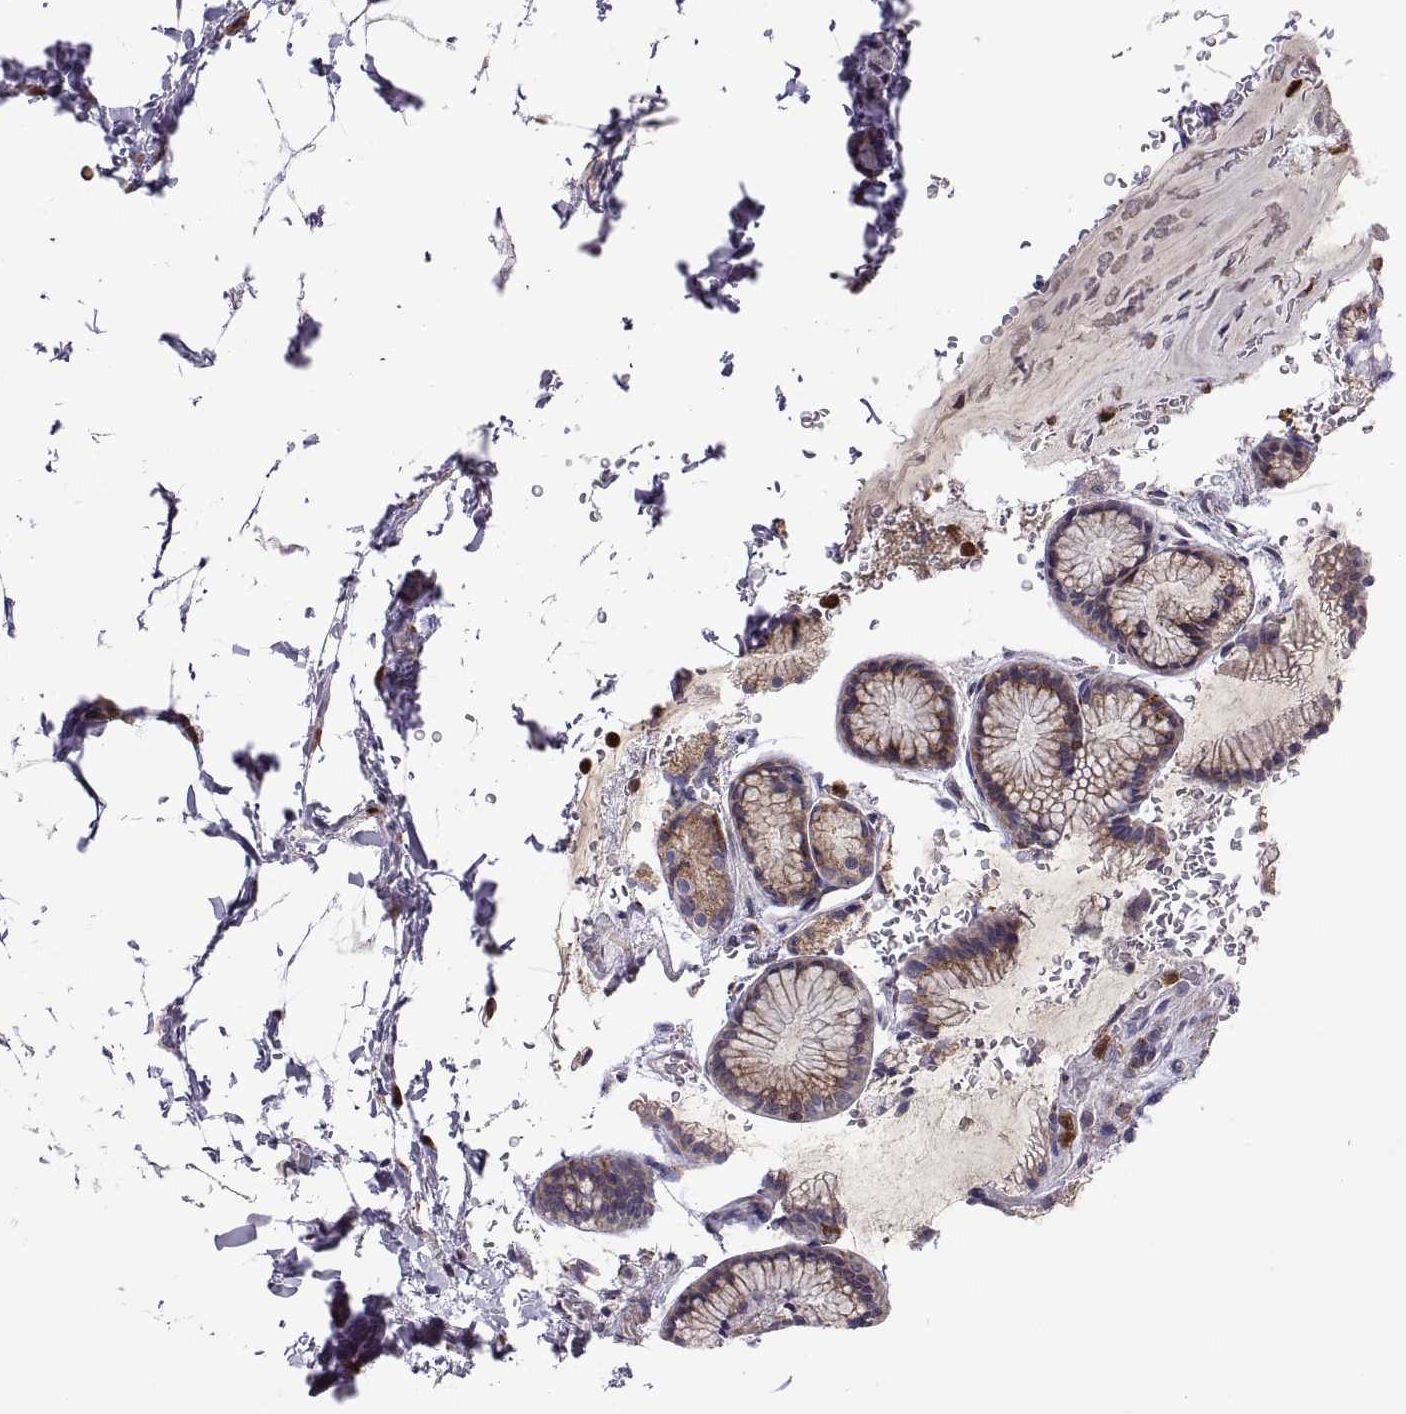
{"staining": {"intensity": "strong", "quantity": ">75%", "location": "cytoplasmic/membranous"}, "tissue": "stomach", "cell_type": "Glandular cells", "image_type": "normal", "snomed": [{"axis": "morphology", "description": "Normal tissue, NOS"}, {"axis": "morphology", "description": "Adenocarcinoma, NOS"}, {"axis": "morphology", "description": "Adenocarcinoma, High grade"}, {"axis": "topography", "description": "Stomach, upper"}, {"axis": "topography", "description": "Stomach"}], "caption": "Protein expression analysis of benign human stomach reveals strong cytoplasmic/membranous staining in about >75% of glandular cells.", "gene": "ACAP1", "patient": {"sex": "female", "age": 65}}